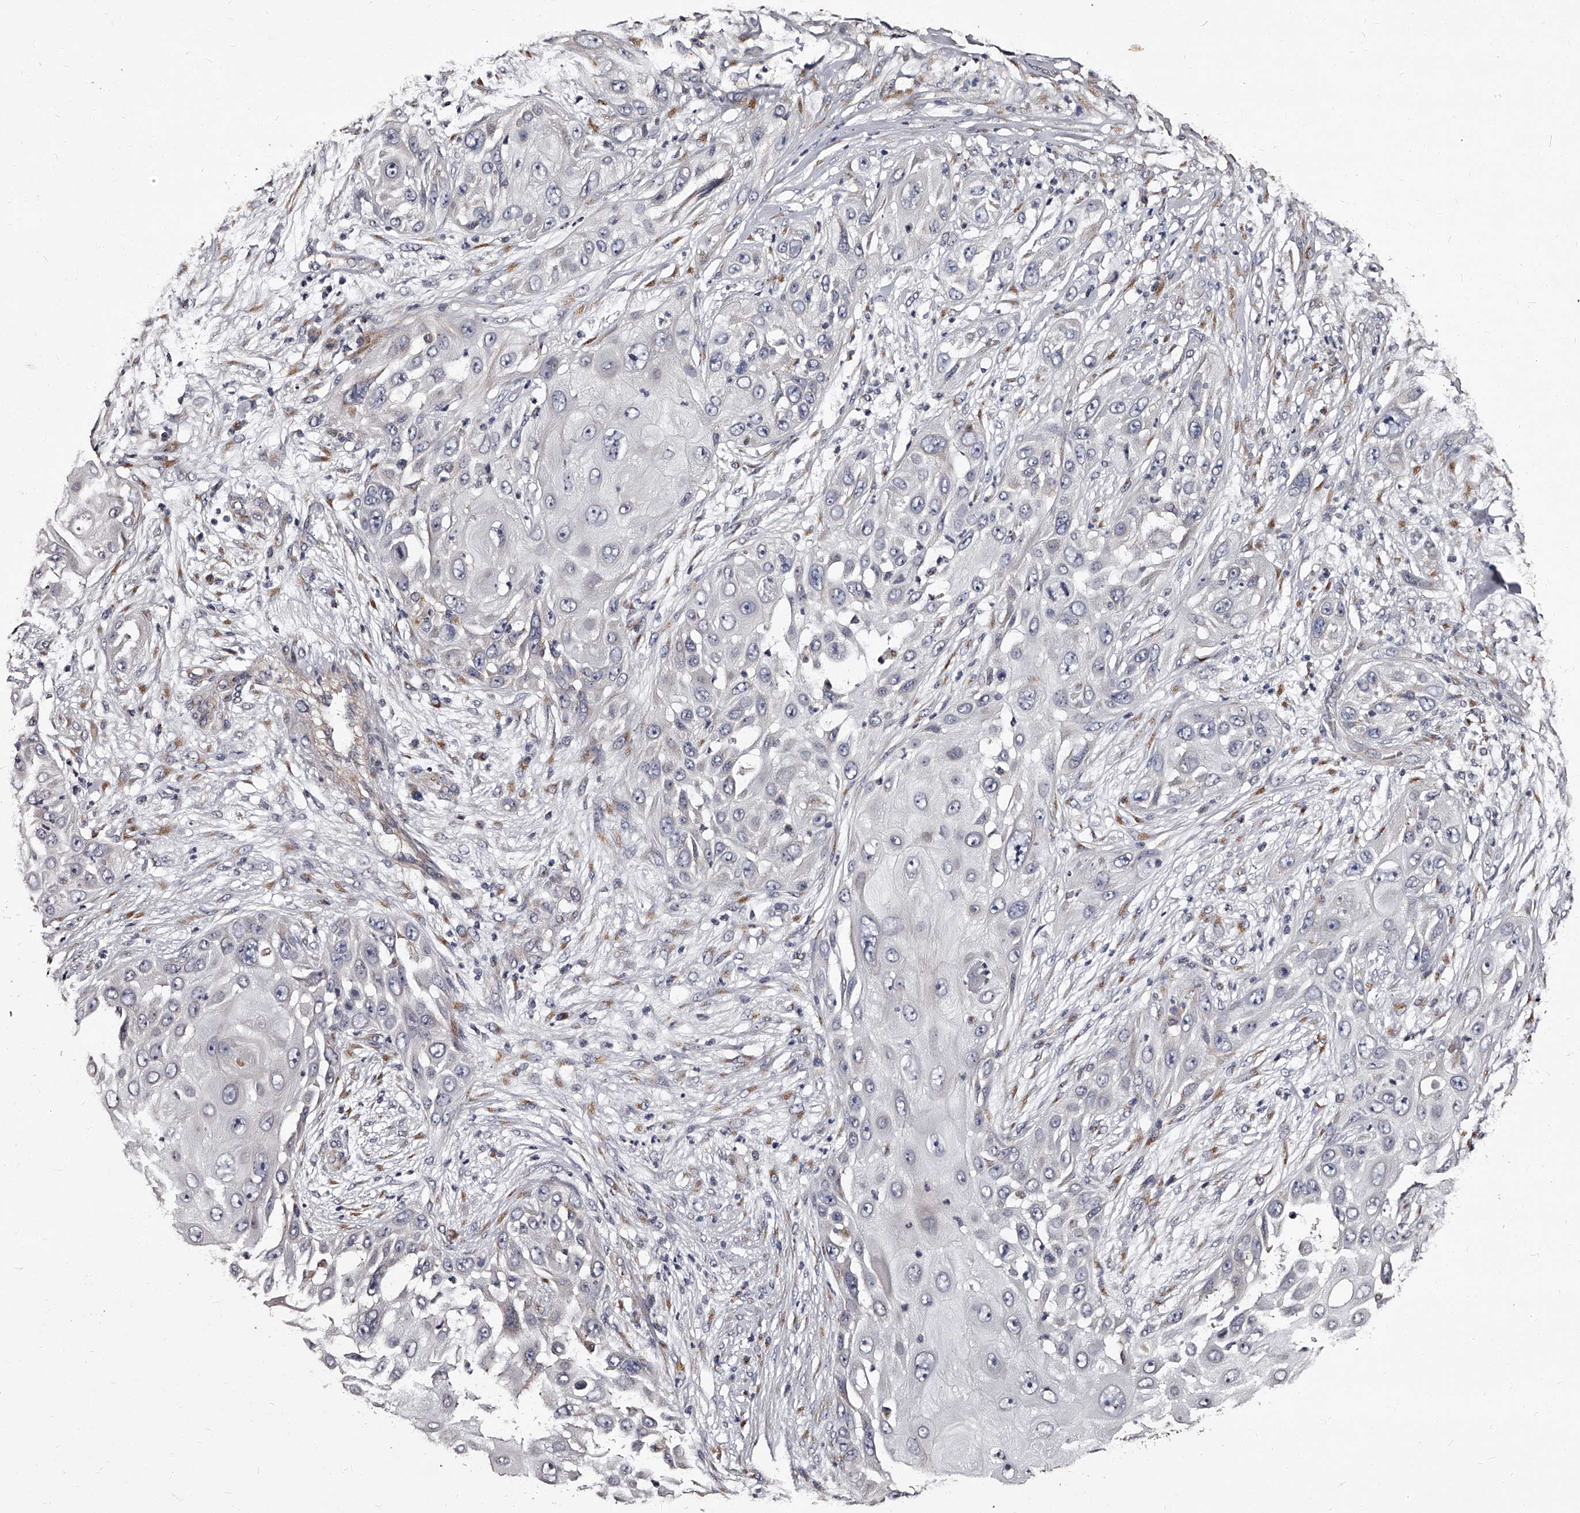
{"staining": {"intensity": "negative", "quantity": "none", "location": "none"}, "tissue": "skin cancer", "cell_type": "Tumor cells", "image_type": "cancer", "snomed": [{"axis": "morphology", "description": "Squamous cell carcinoma, NOS"}, {"axis": "topography", "description": "Skin"}], "caption": "DAB (3,3'-diaminobenzidine) immunohistochemical staining of human squamous cell carcinoma (skin) demonstrates no significant positivity in tumor cells. (Immunohistochemistry (ihc), brightfield microscopy, high magnification).", "gene": "RSC1A1", "patient": {"sex": "female", "age": 44}}